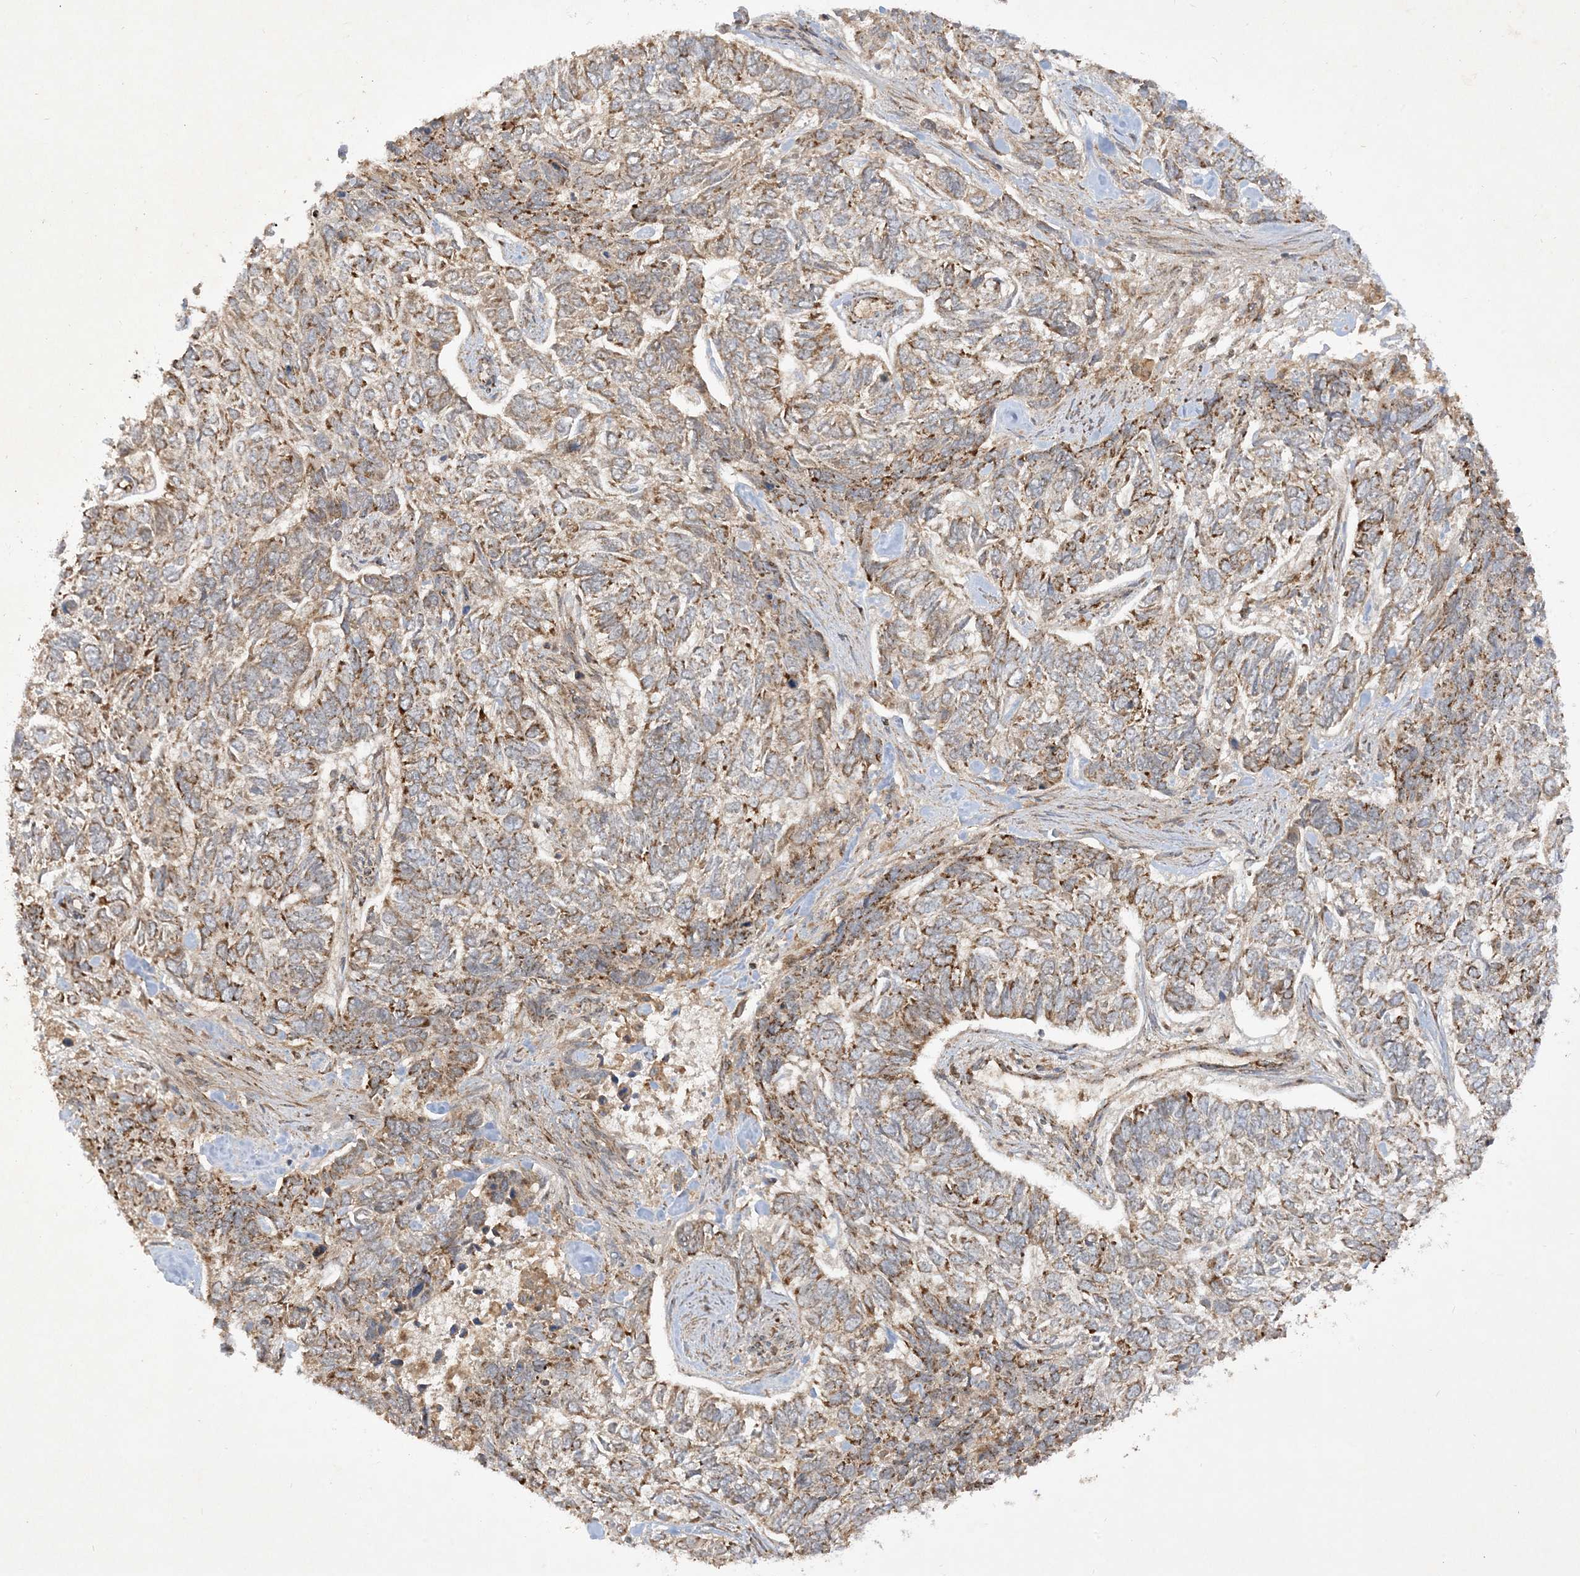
{"staining": {"intensity": "strong", "quantity": "25%-75%", "location": "cytoplasmic/membranous"}, "tissue": "skin cancer", "cell_type": "Tumor cells", "image_type": "cancer", "snomed": [{"axis": "morphology", "description": "Basal cell carcinoma"}, {"axis": "topography", "description": "Skin"}], "caption": "A micrograph of human skin cancer stained for a protein exhibits strong cytoplasmic/membranous brown staining in tumor cells. (brown staining indicates protein expression, while blue staining denotes nuclei).", "gene": "NDUFAF3", "patient": {"sex": "female", "age": 65}}